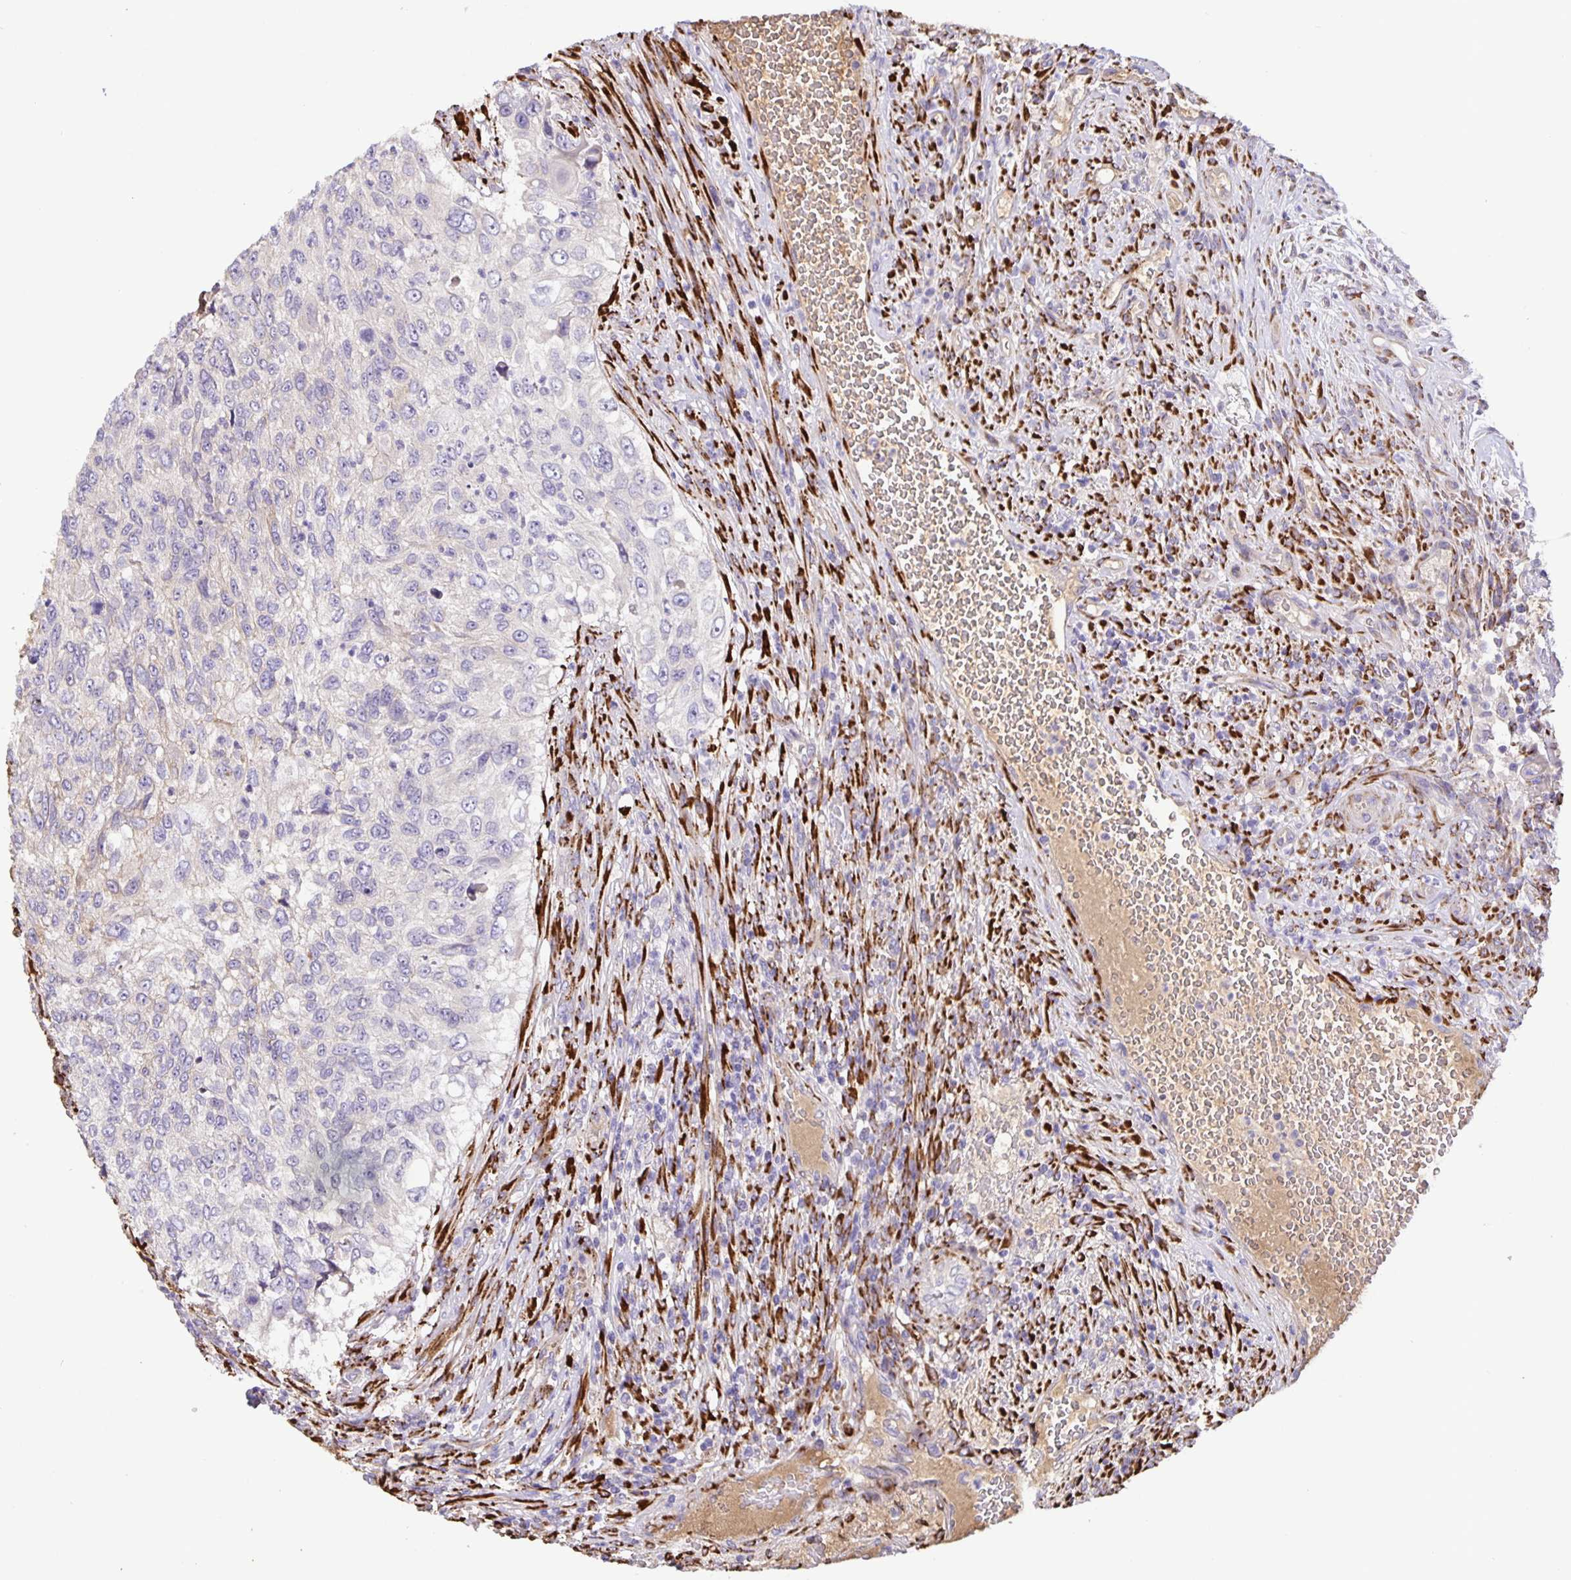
{"staining": {"intensity": "negative", "quantity": "none", "location": "none"}, "tissue": "urothelial cancer", "cell_type": "Tumor cells", "image_type": "cancer", "snomed": [{"axis": "morphology", "description": "Urothelial carcinoma, High grade"}, {"axis": "topography", "description": "Urinary bladder"}], "caption": "An image of urothelial cancer stained for a protein displays no brown staining in tumor cells.", "gene": "EML6", "patient": {"sex": "female", "age": 60}}